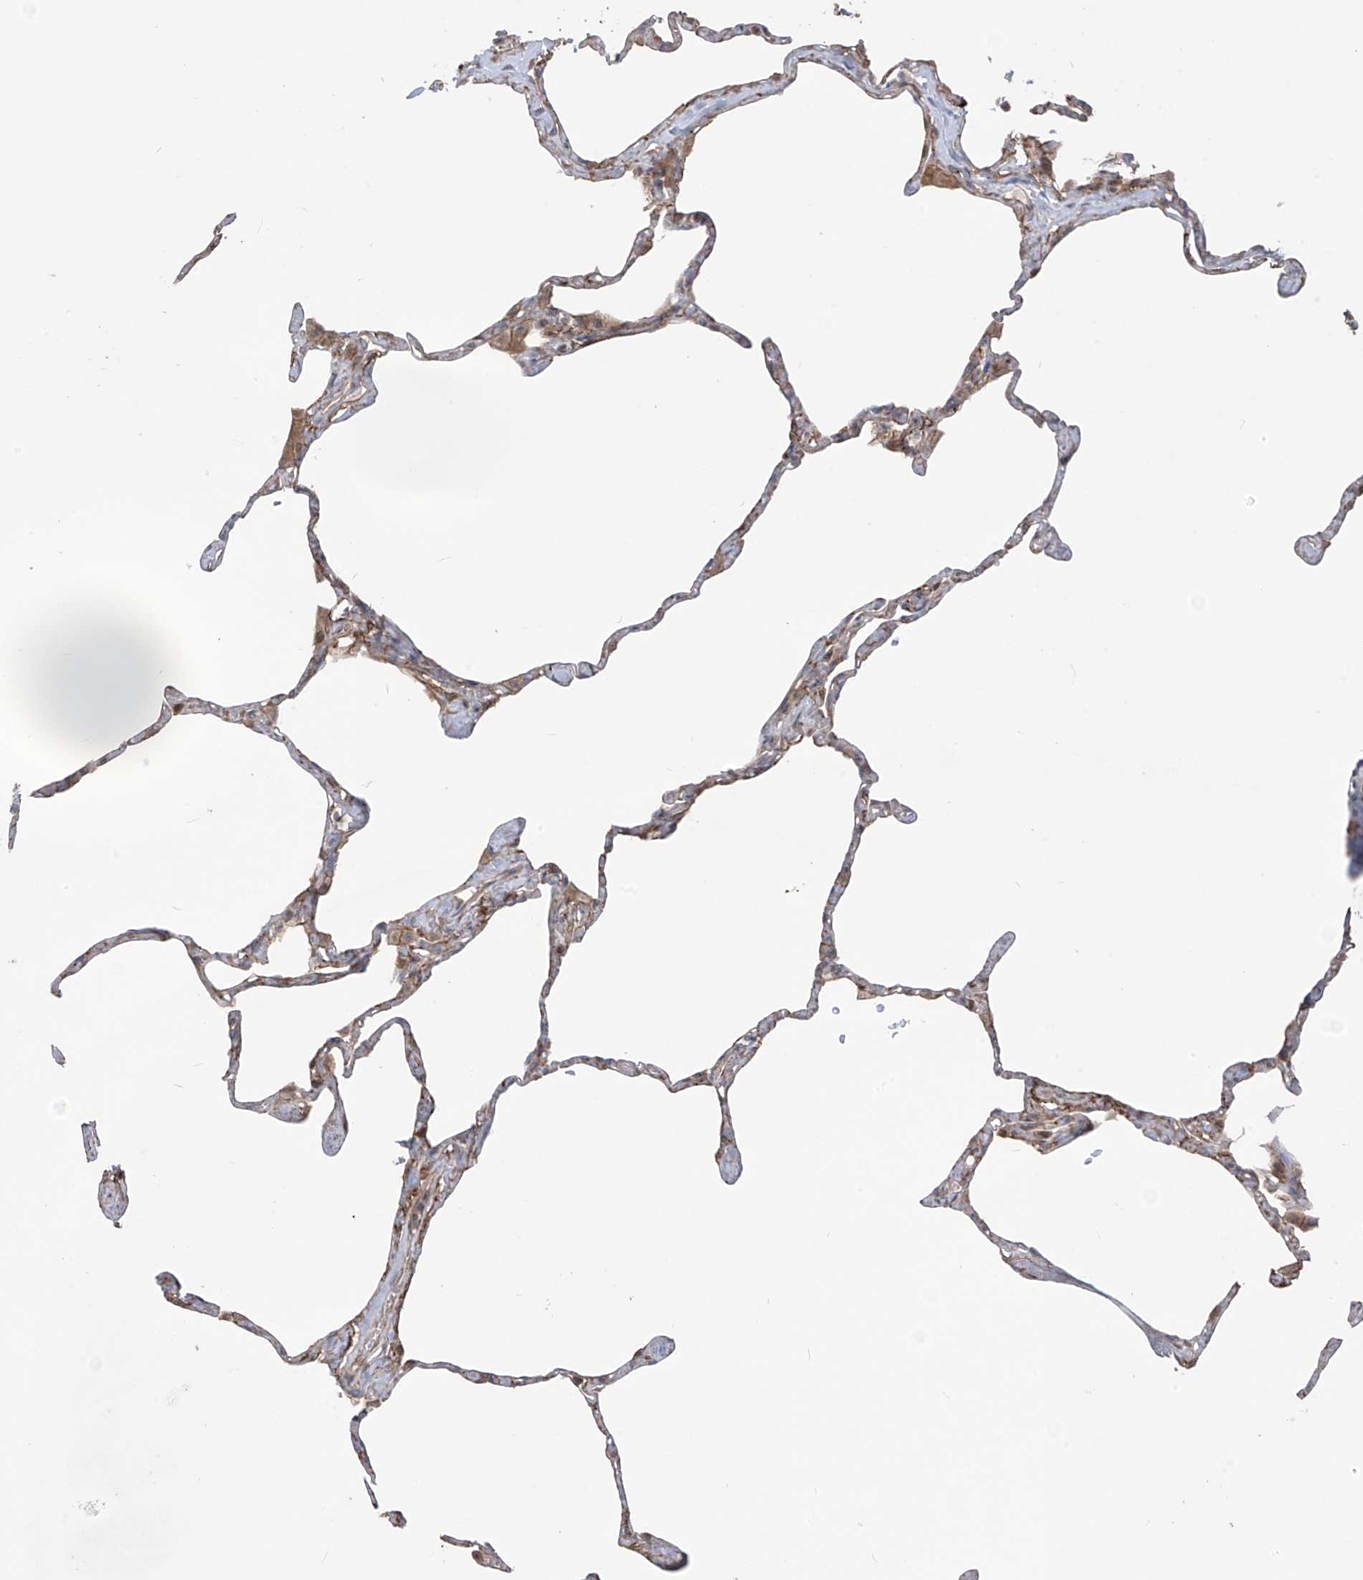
{"staining": {"intensity": "negative", "quantity": "none", "location": "none"}, "tissue": "lung", "cell_type": "Alveolar cells", "image_type": "normal", "snomed": [{"axis": "morphology", "description": "Normal tissue, NOS"}, {"axis": "topography", "description": "Lung"}], "caption": "Protein analysis of normal lung reveals no significant positivity in alveolar cells.", "gene": "LRRC74A", "patient": {"sex": "male", "age": 65}}